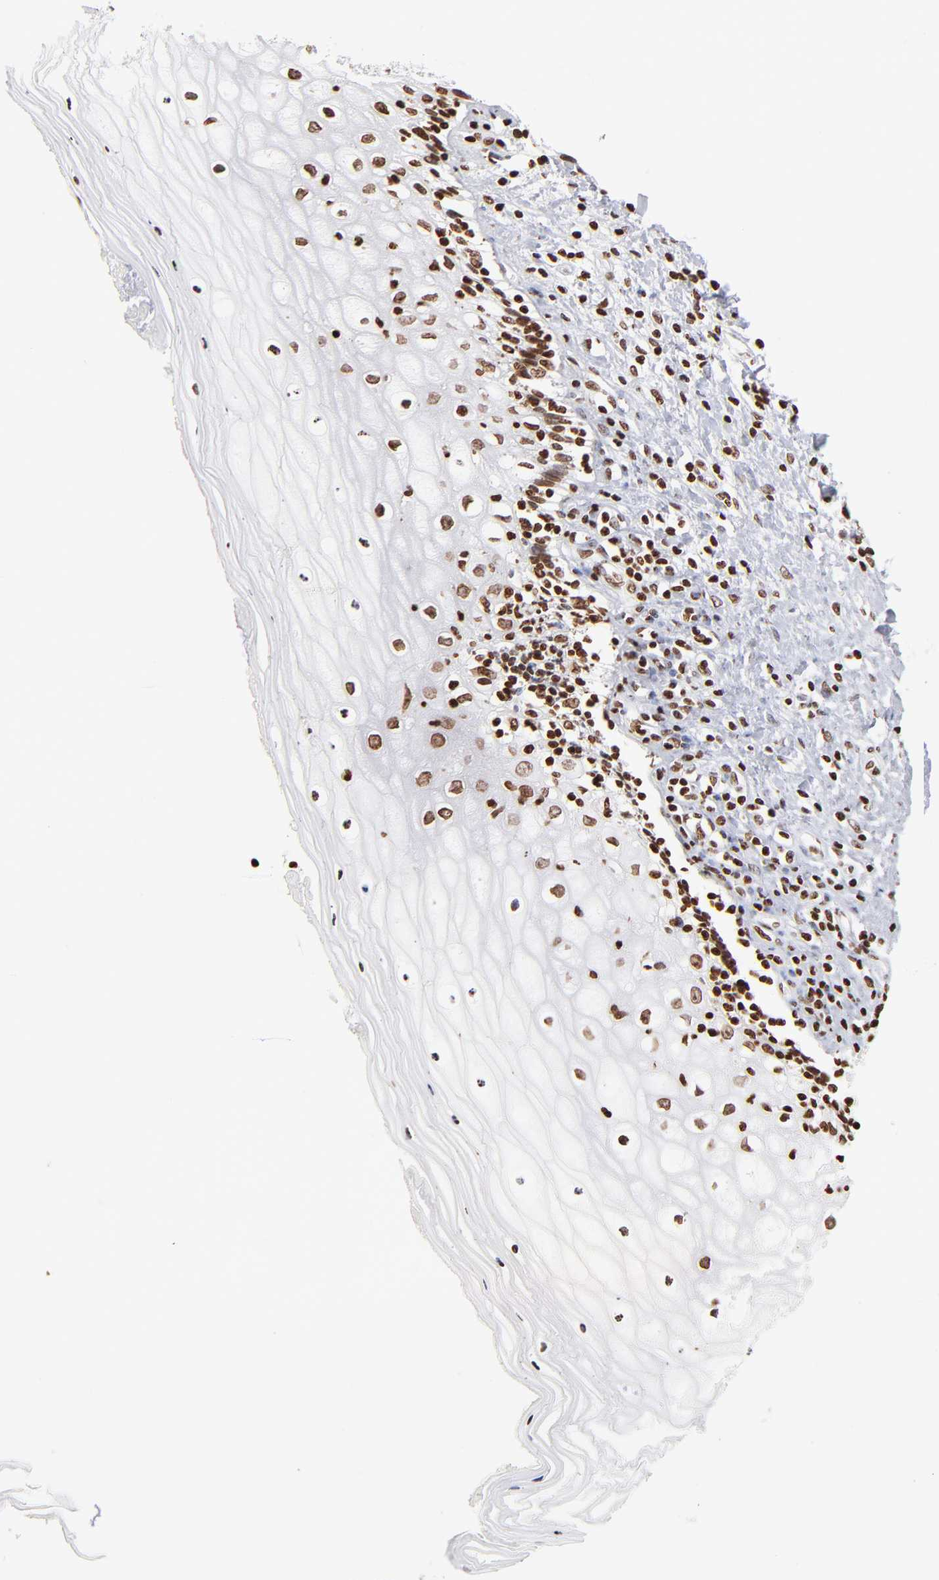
{"staining": {"intensity": "moderate", "quantity": ">75%", "location": "nuclear"}, "tissue": "vagina", "cell_type": "Squamous epithelial cells", "image_type": "normal", "snomed": [{"axis": "morphology", "description": "Normal tissue, NOS"}, {"axis": "topography", "description": "Vagina"}], "caption": "Vagina stained with DAB (3,3'-diaminobenzidine) immunohistochemistry exhibits medium levels of moderate nuclear positivity in about >75% of squamous epithelial cells.", "gene": "RTL4", "patient": {"sex": "female", "age": 46}}